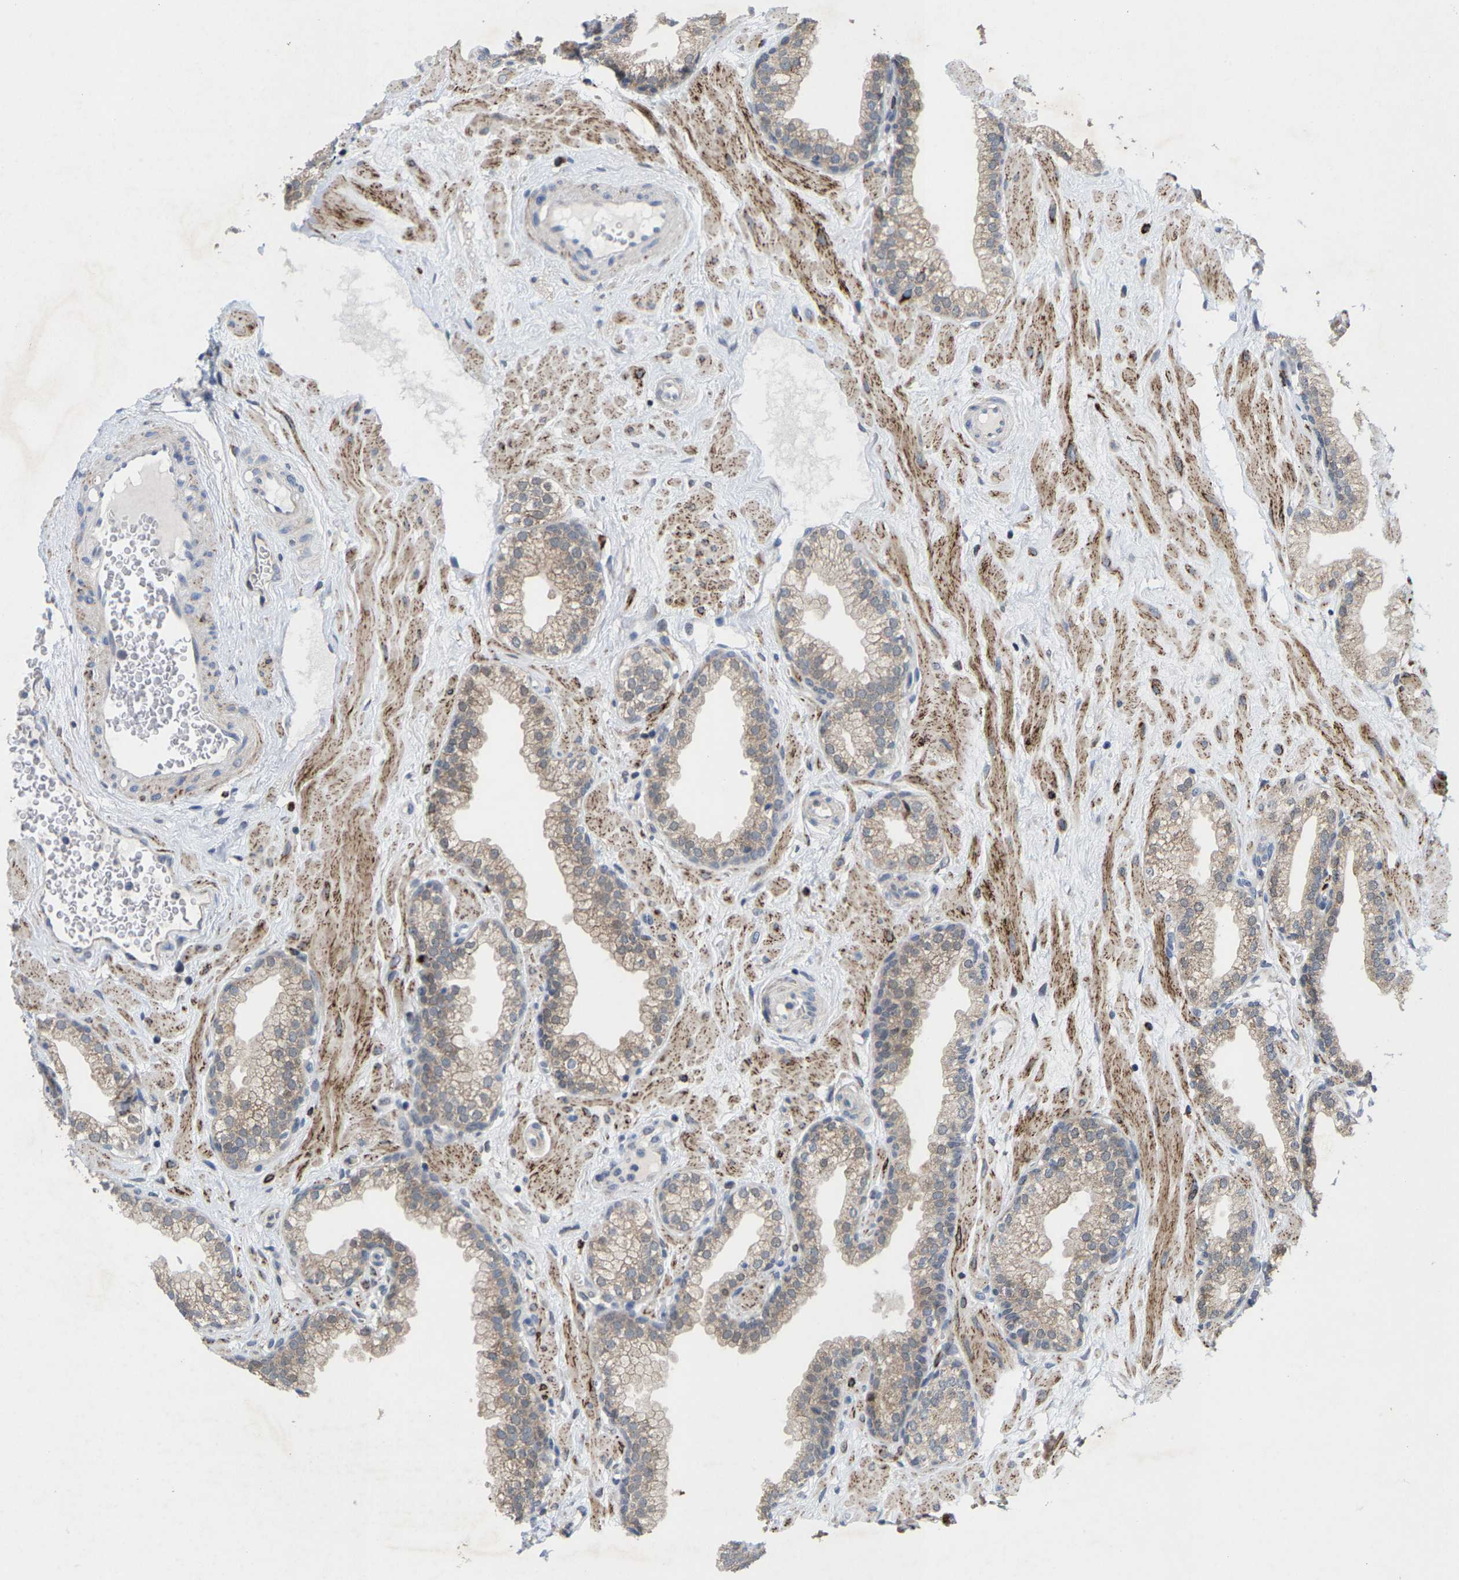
{"staining": {"intensity": "weak", "quantity": "25%-75%", "location": "cytoplasmic/membranous"}, "tissue": "prostate", "cell_type": "Glandular cells", "image_type": "normal", "snomed": [{"axis": "morphology", "description": "Normal tissue, NOS"}, {"axis": "morphology", "description": "Urothelial carcinoma, Low grade"}, {"axis": "topography", "description": "Urinary bladder"}, {"axis": "topography", "description": "Prostate"}], "caption": "Protein analysis of benign prostate shows weak cytoplasmic/membranous positivity in approximately 25%-75% of glandular cells. The staining was performed using DAB to visualize the protein expression in brown, while the nuclei were stained in blue with hematoxylin (Magnification: 20x).", "gene": "TDRKH", "patient": {"sex": "male", "age": 60}}